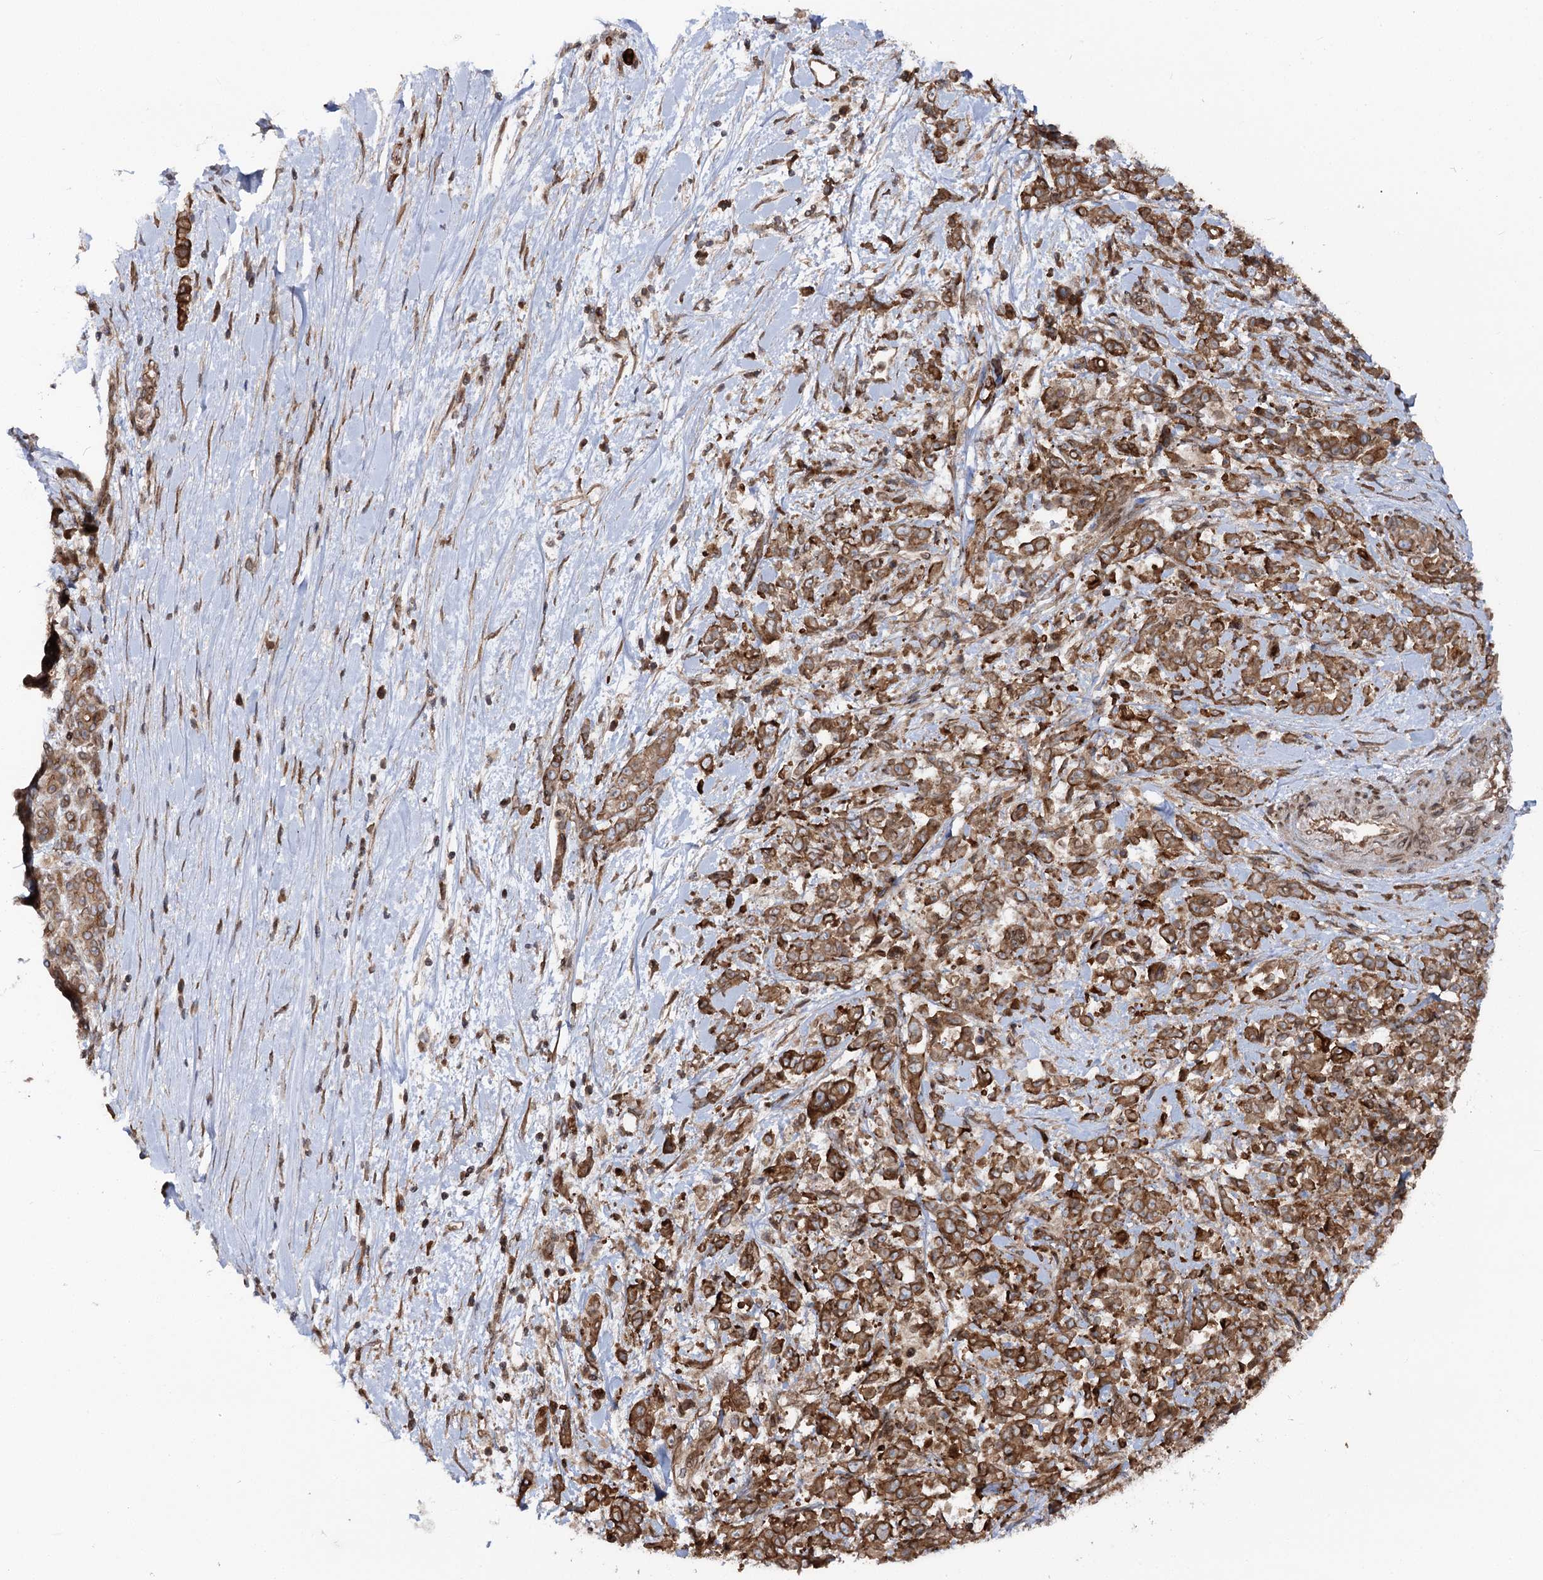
{"staining": {"intensity": "strong", "quantity": ">75%", "location": "cytoplasmic/membranous"}, "tissue": "pancreatic cancer", "cell_type": "Tumor cells", "image_type": "cancer", "snomed": [{"axis": "morphology", "description": "Normal tissue, NOS"}, {"axis": "morphology", "description": "Adenocarcinoma, NOS"}, {"axis": "topography", "description": "Pancreas"}], "caption": "Adenocarcinoma (pancreatic) stained with a brown dye reveals strong cytoplasmic/membranous positive expression in approximately >75% of tumor cells.", "gene": "FGFR1OP2", "patient": {"sex": "female", "age": 64}}